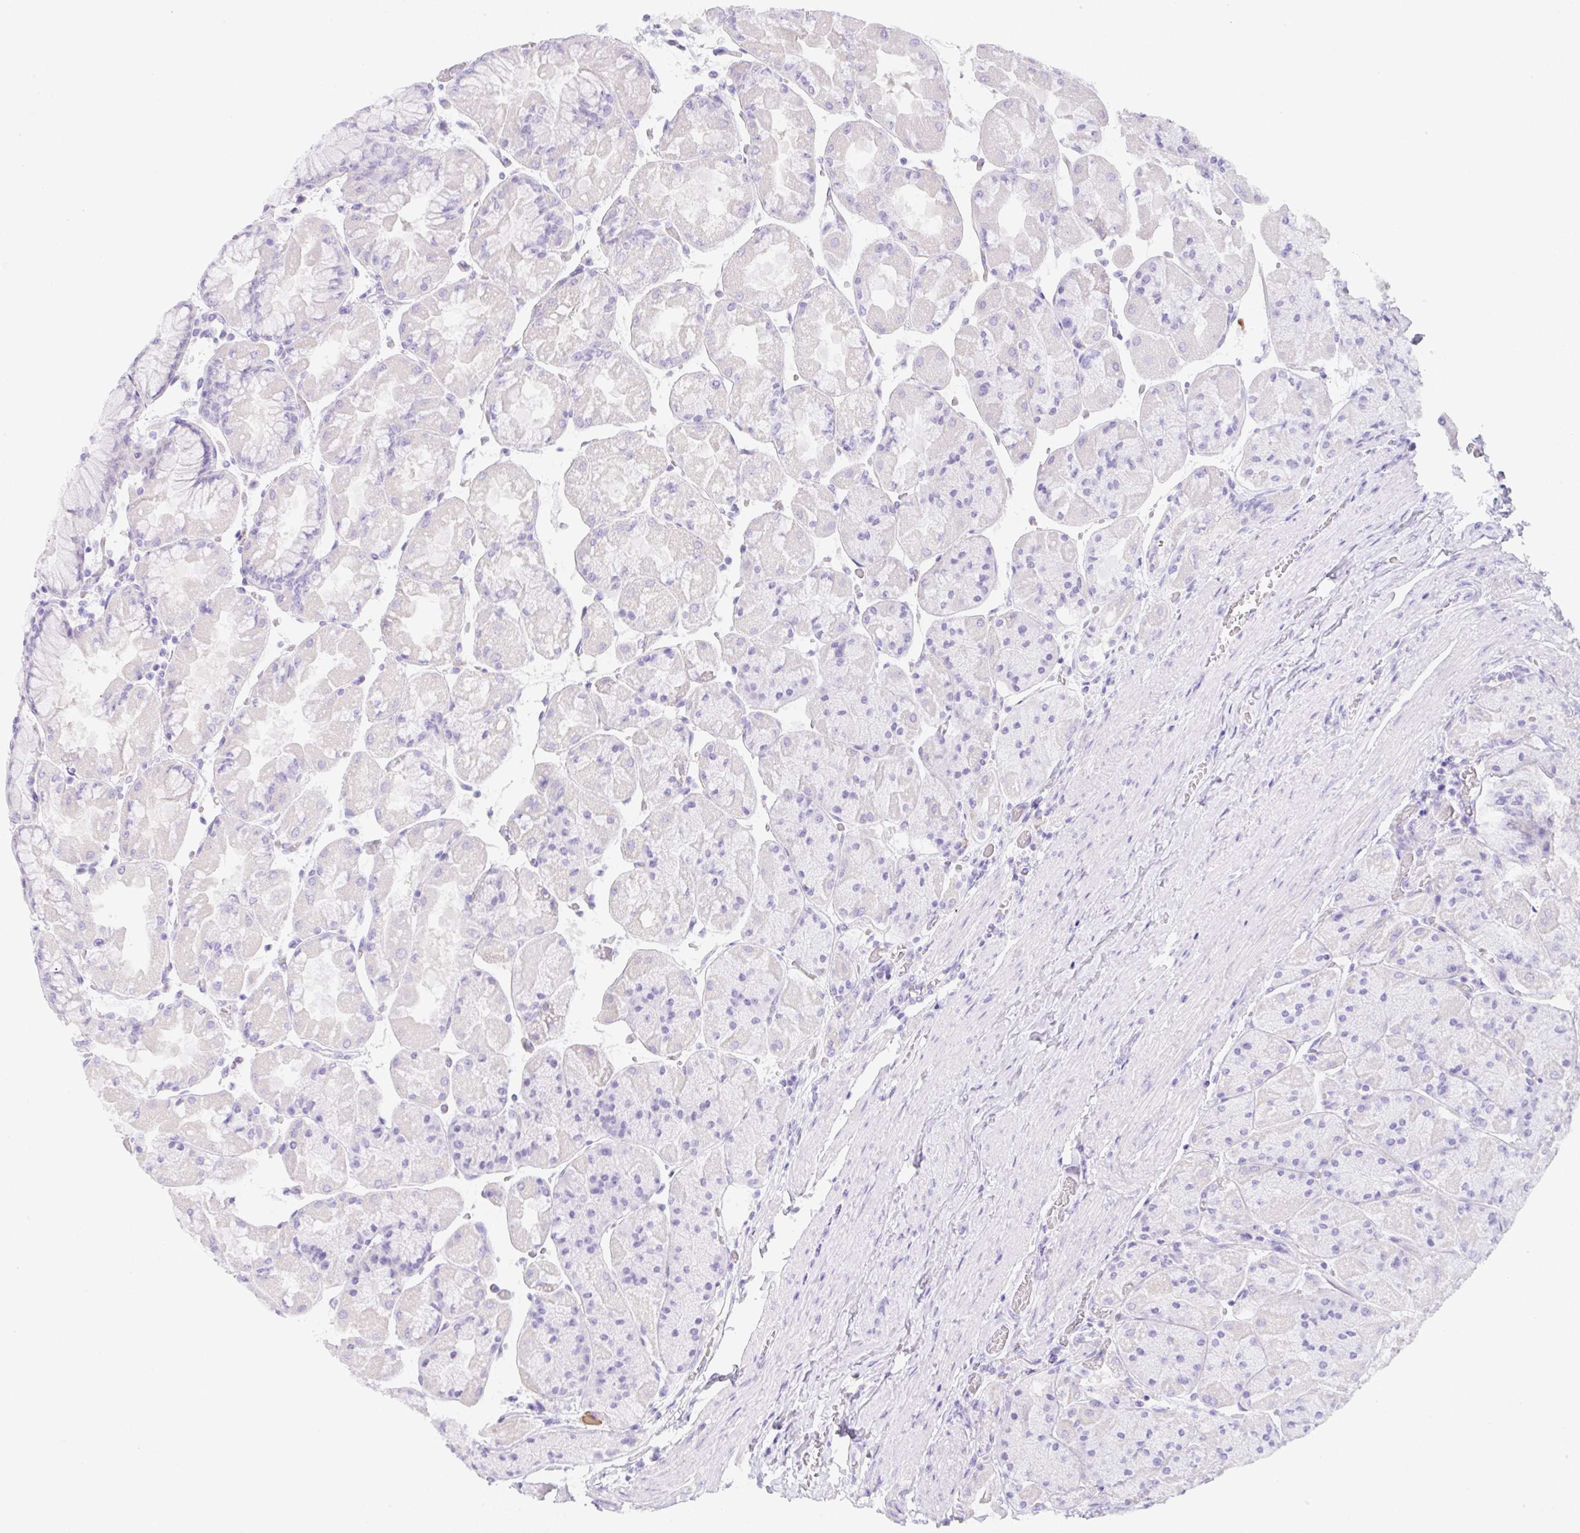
{"staining": {"intensity": "negative", "quantity": "none", "location": "none"}, "tissue": "stomach", "cell_type": "Glandular cells", "image_type": "normal", "snomed": [{"axis": "morphology", "description": "Normal tissue, NOS"}, {"axis": "topography", "description": "Stomach"}], "caption": "This is an immunohistochemistry histopathology image of unremarkable human stomach. There is no staining in glandular cells.", "gene": "KLK8", "patient": {"sex": "female", "age": 61}}